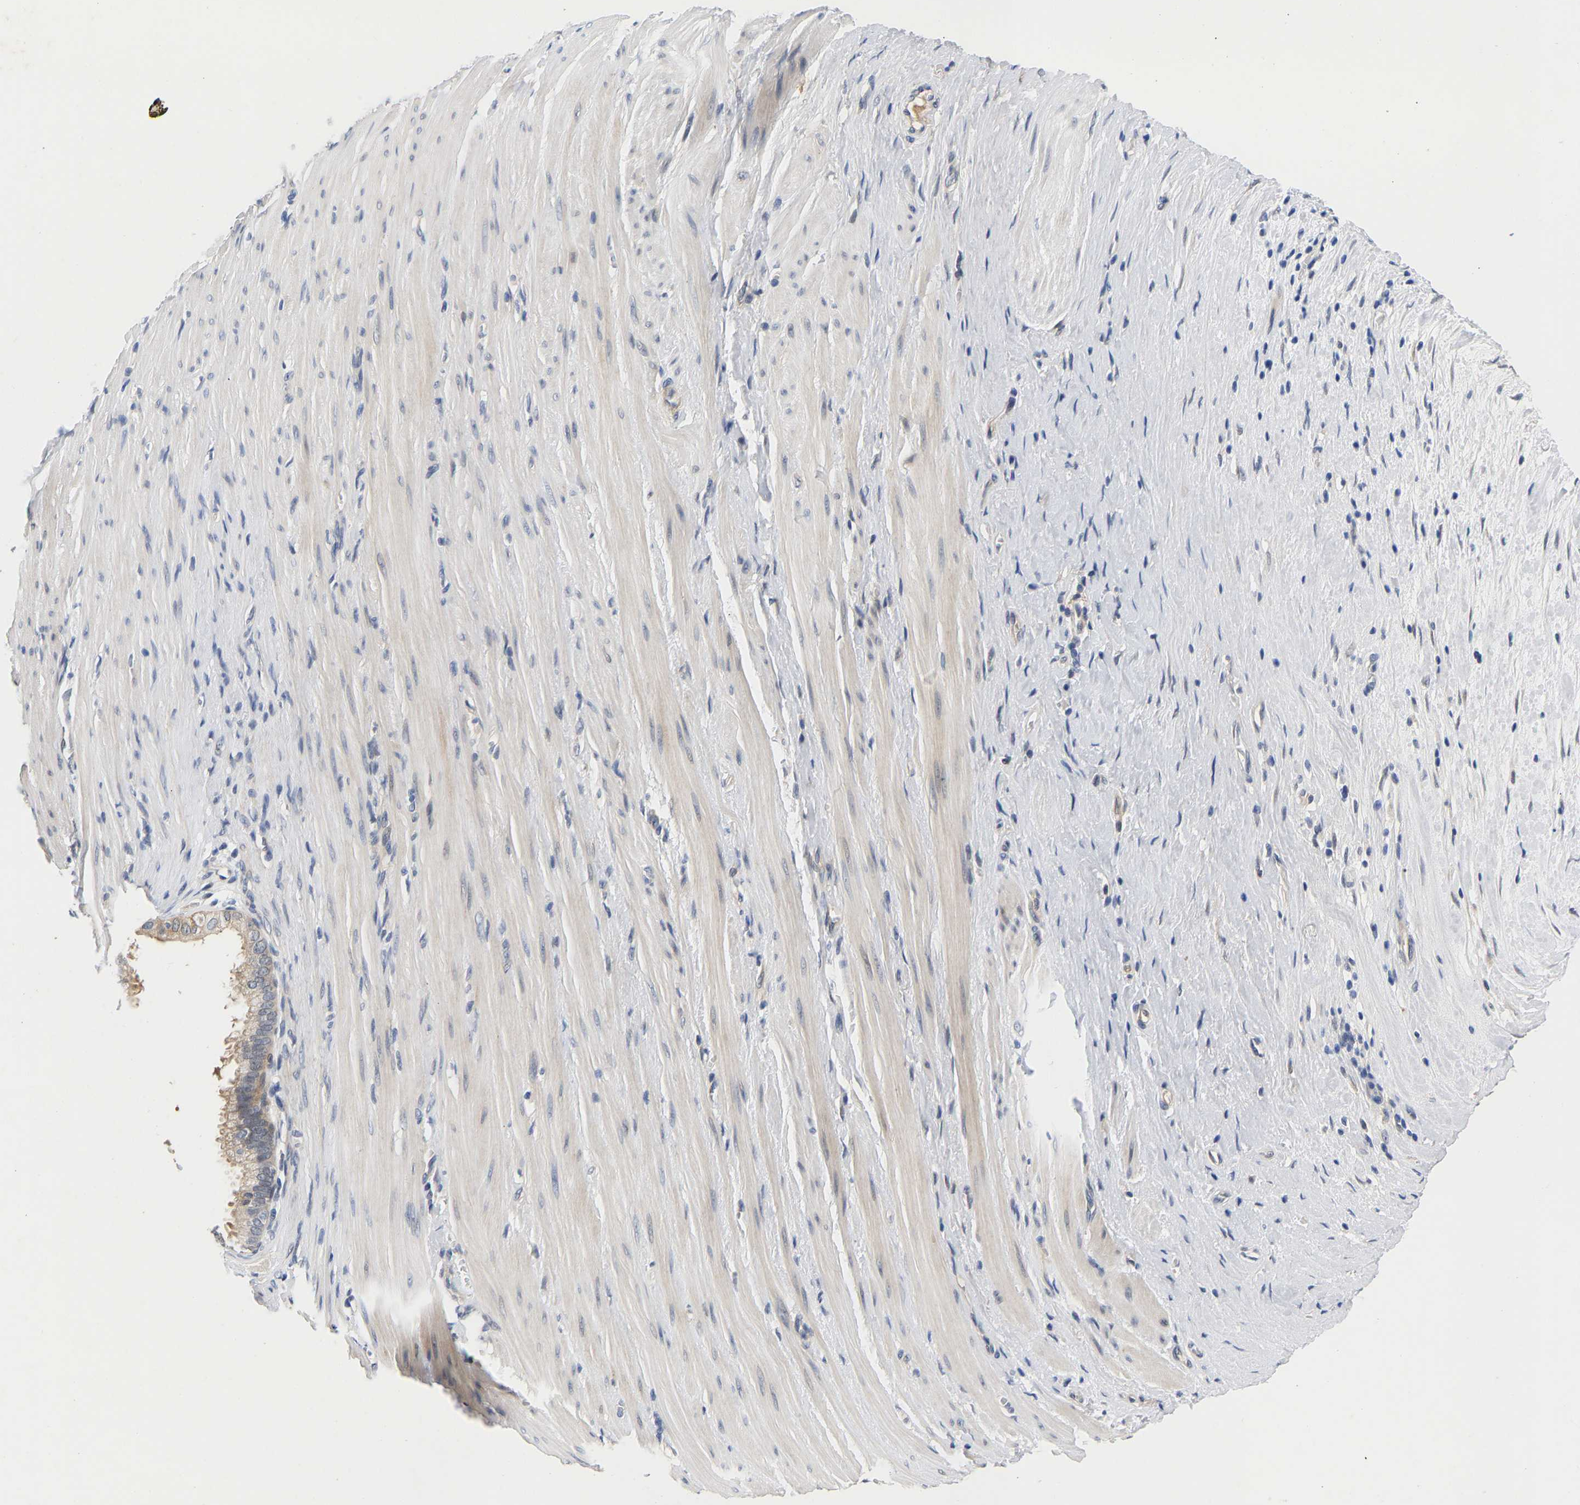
{"staining": {"intensity": "moderate", "quantity": "25%-75%", "location": "cytoplasmic/membranous"}, "tissue": "pancreatic cancer", "cell_type": "Tumor cells", "image_type": "cancer", "snomed": [{"axis": "morphology", "description": "Adenocarcinoma, NOS"}, {"axis": "topography", "description": "Pancreas"}], "caption": "There is medium levels of moderate cytoplasmic/membranous expression in tumor cells of adenocarcinoma (pancreatic), as demonstrated by immunohistochemical staining (brown color).", "gene": "CCDC6", "patient": {"sex": "male", "age": 69}}